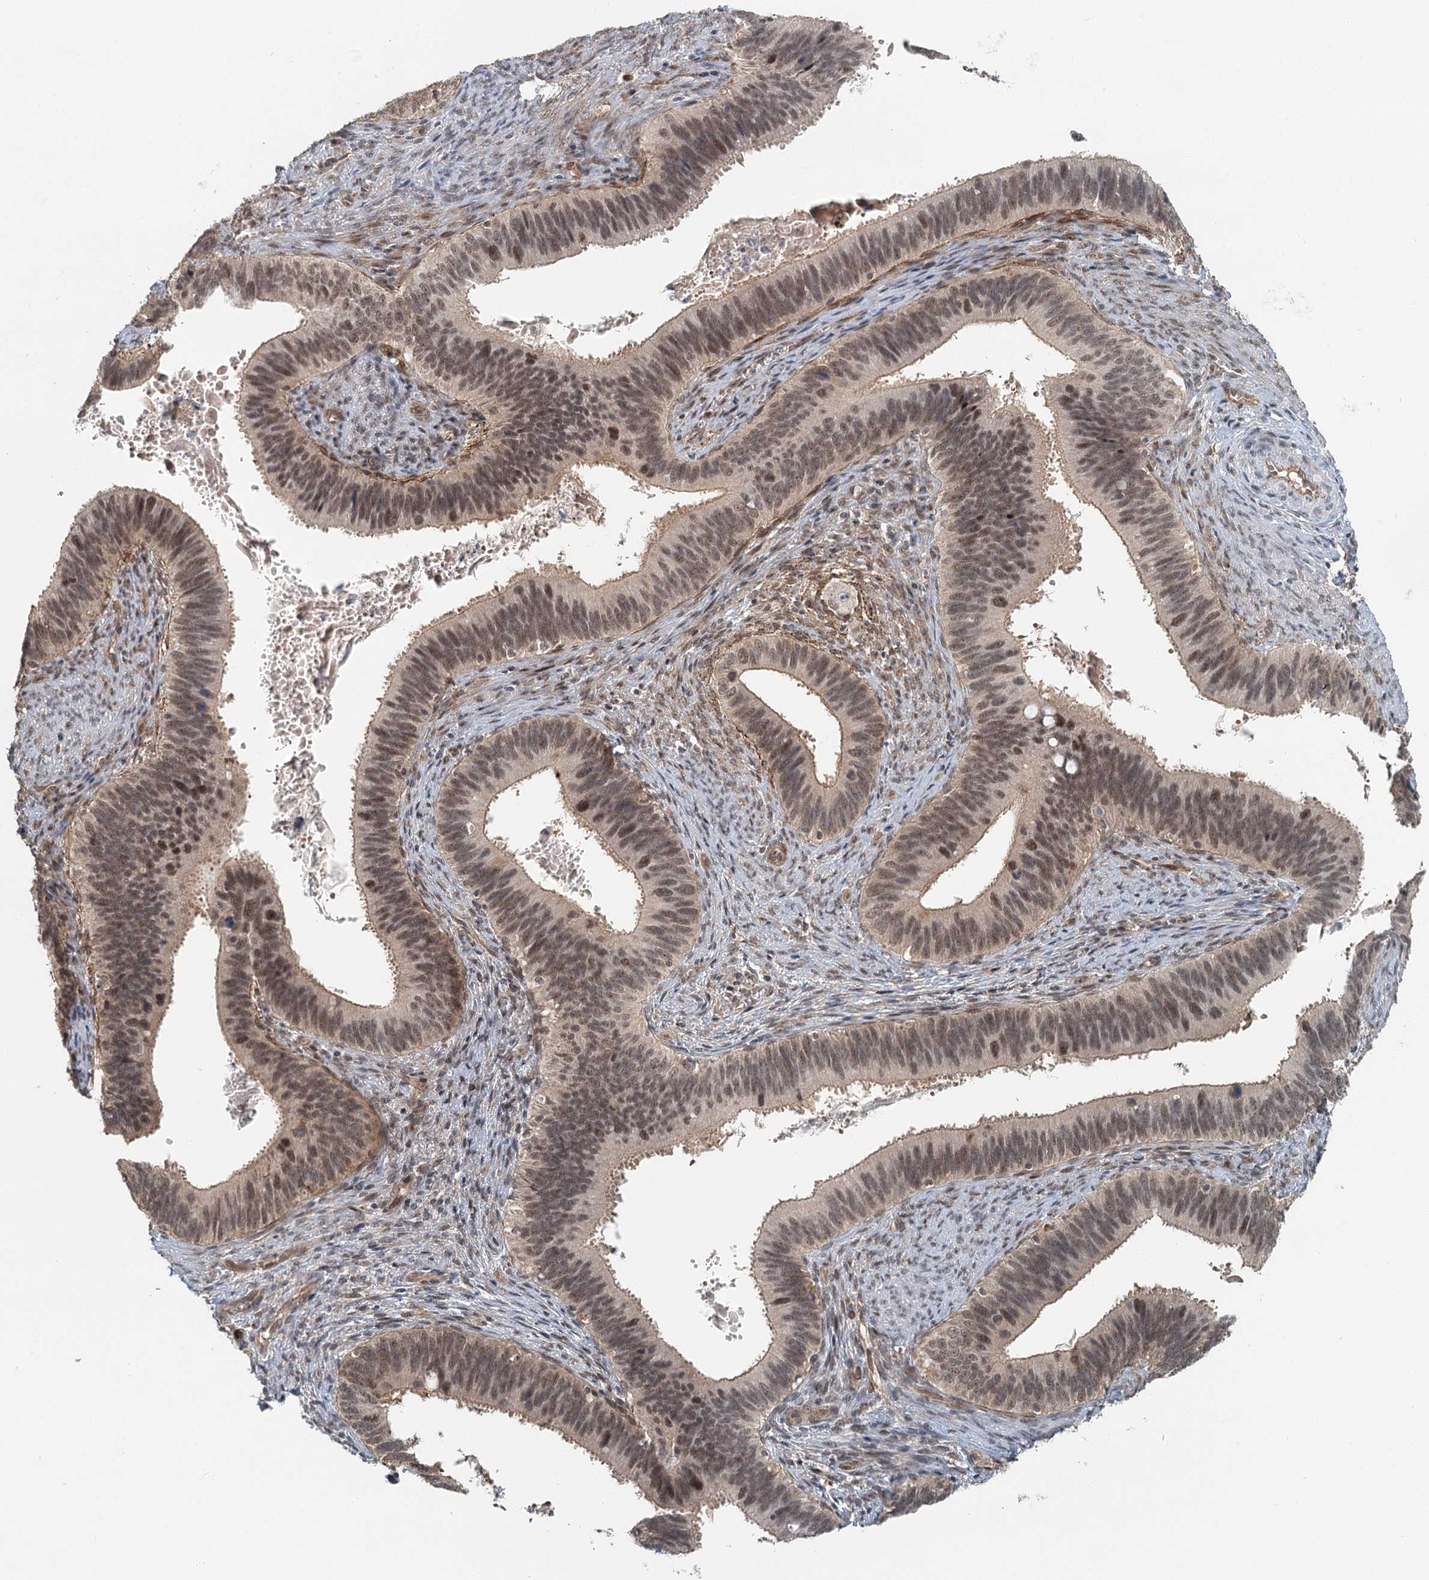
{"staining": {"intensity": "moderate", "quantity": ">75%", "location": "nuclear"}, "tissue": "cervical cancer", "cell_type": "Tumor cells", "image_type": "cancer", "snomed": [{"axis": "morphology", "description": "Adenocarcinoma, NOS"}, {"axis": "topography", "description": "Cervix"}], "caption": "The image reveals staining of cervical cancer (adenocarcinoma), revealing moderate nuclear protein expression (brown color) within tumor cells. The staining is performed using DAB brown chromogen to label protein expression. The nuclei are counter-stained blue using hematoxylin.", "gene": "TAS2R42", "patient": {"sex": "female", "age": 42}}